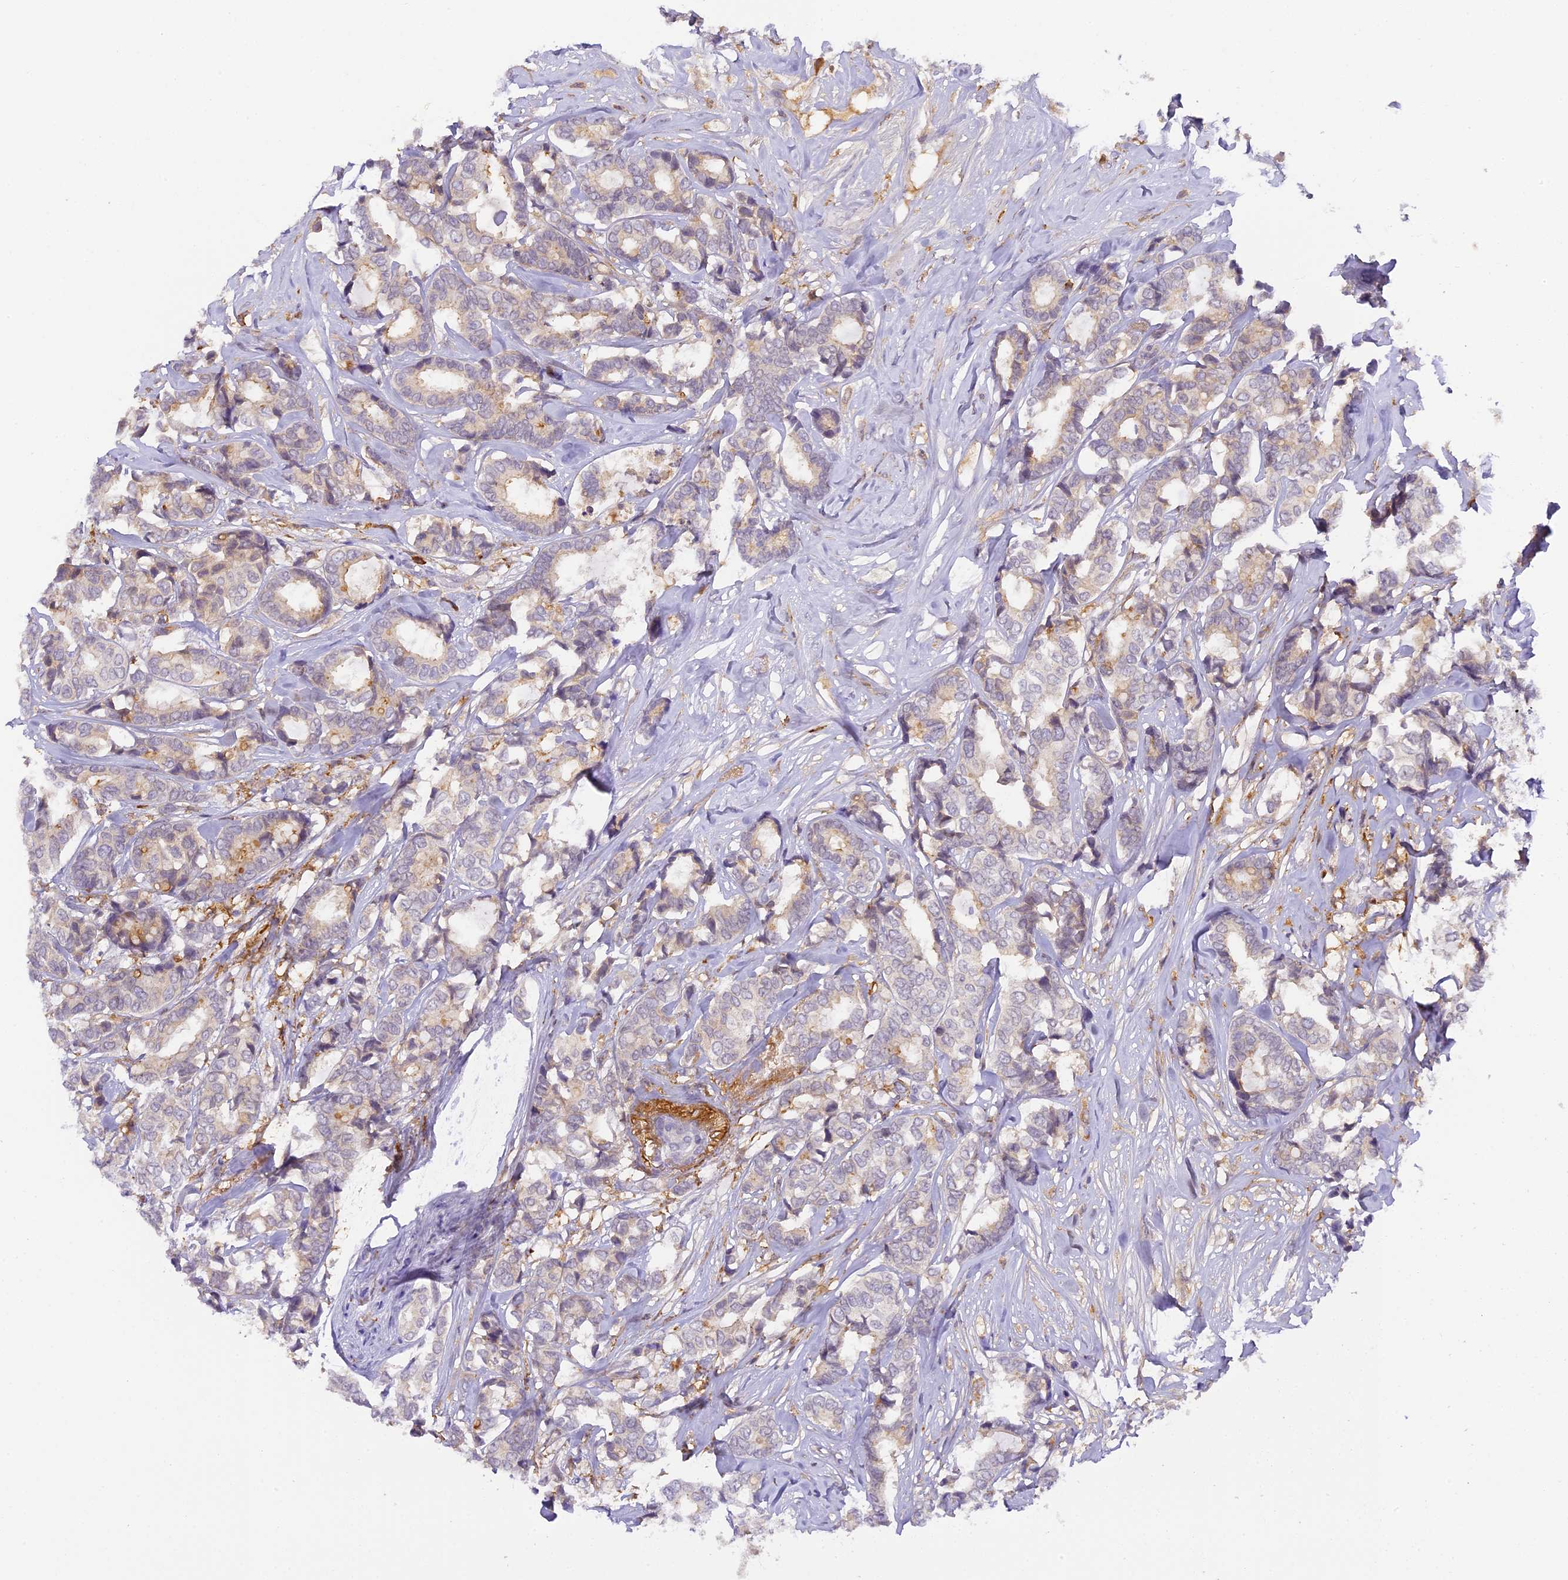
{"staining": {"intensity": "negative", "quantity": "none", "location": "none"}, "tissue": "breast cancer", "cell_type": "Tumor cells", "image_type": "cancer", "snomed": [{"axis": "morphology", "description": "Duct carcinoma"}, {"axis": "topography", "description": "Breast"}], "caption": "IHC micrograph of breast cancer (invasive ductal carcinoma) stained for a protein (brown), which reveals no positivity in tumor cells.", "gene": "FYB1", "patient": {"sex": "female", "age": 87}}